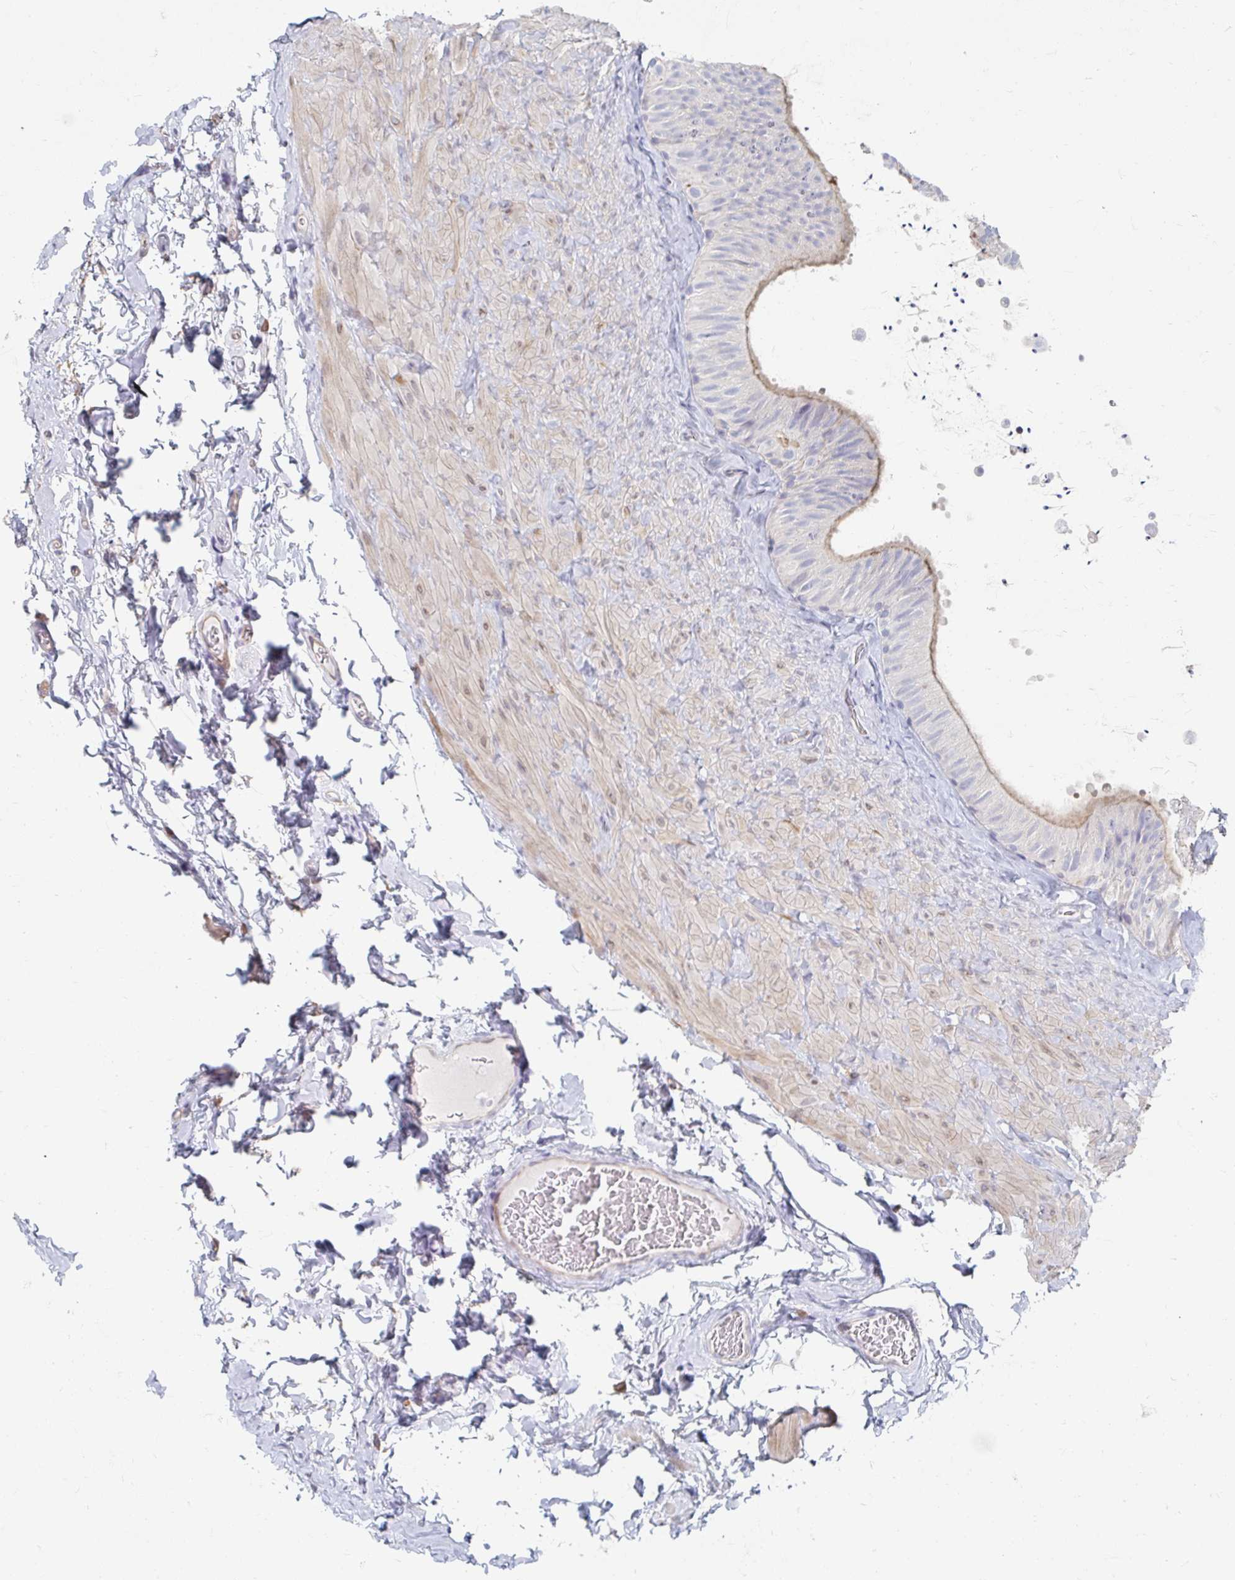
{"staining": {"intensity": "weak", "quantity": "<25%", "location": "cytoplasmic/membranous"}, "tissue": "epididymis", "cell_type": "Glandular cells", "image_type": "normal", "snomed": [{"axis": "morphology", "description": "Normal tissue, NOS"}, {"axis": "topography", "description": "Epididymis, spermatic cord, NOS"}, {"axis": "topography", "description": "Epididymis"}], "caption": "This is a photomicrograph of immunohistochemistry staining of benign epididymis, which shows no positivity in glandular cells. (DAB (3,3'-diaminobenzidine) immunohistochemistry, high magnification).", "gene": "MYLK2", "patient": {"sex": "male", "age": 31}}